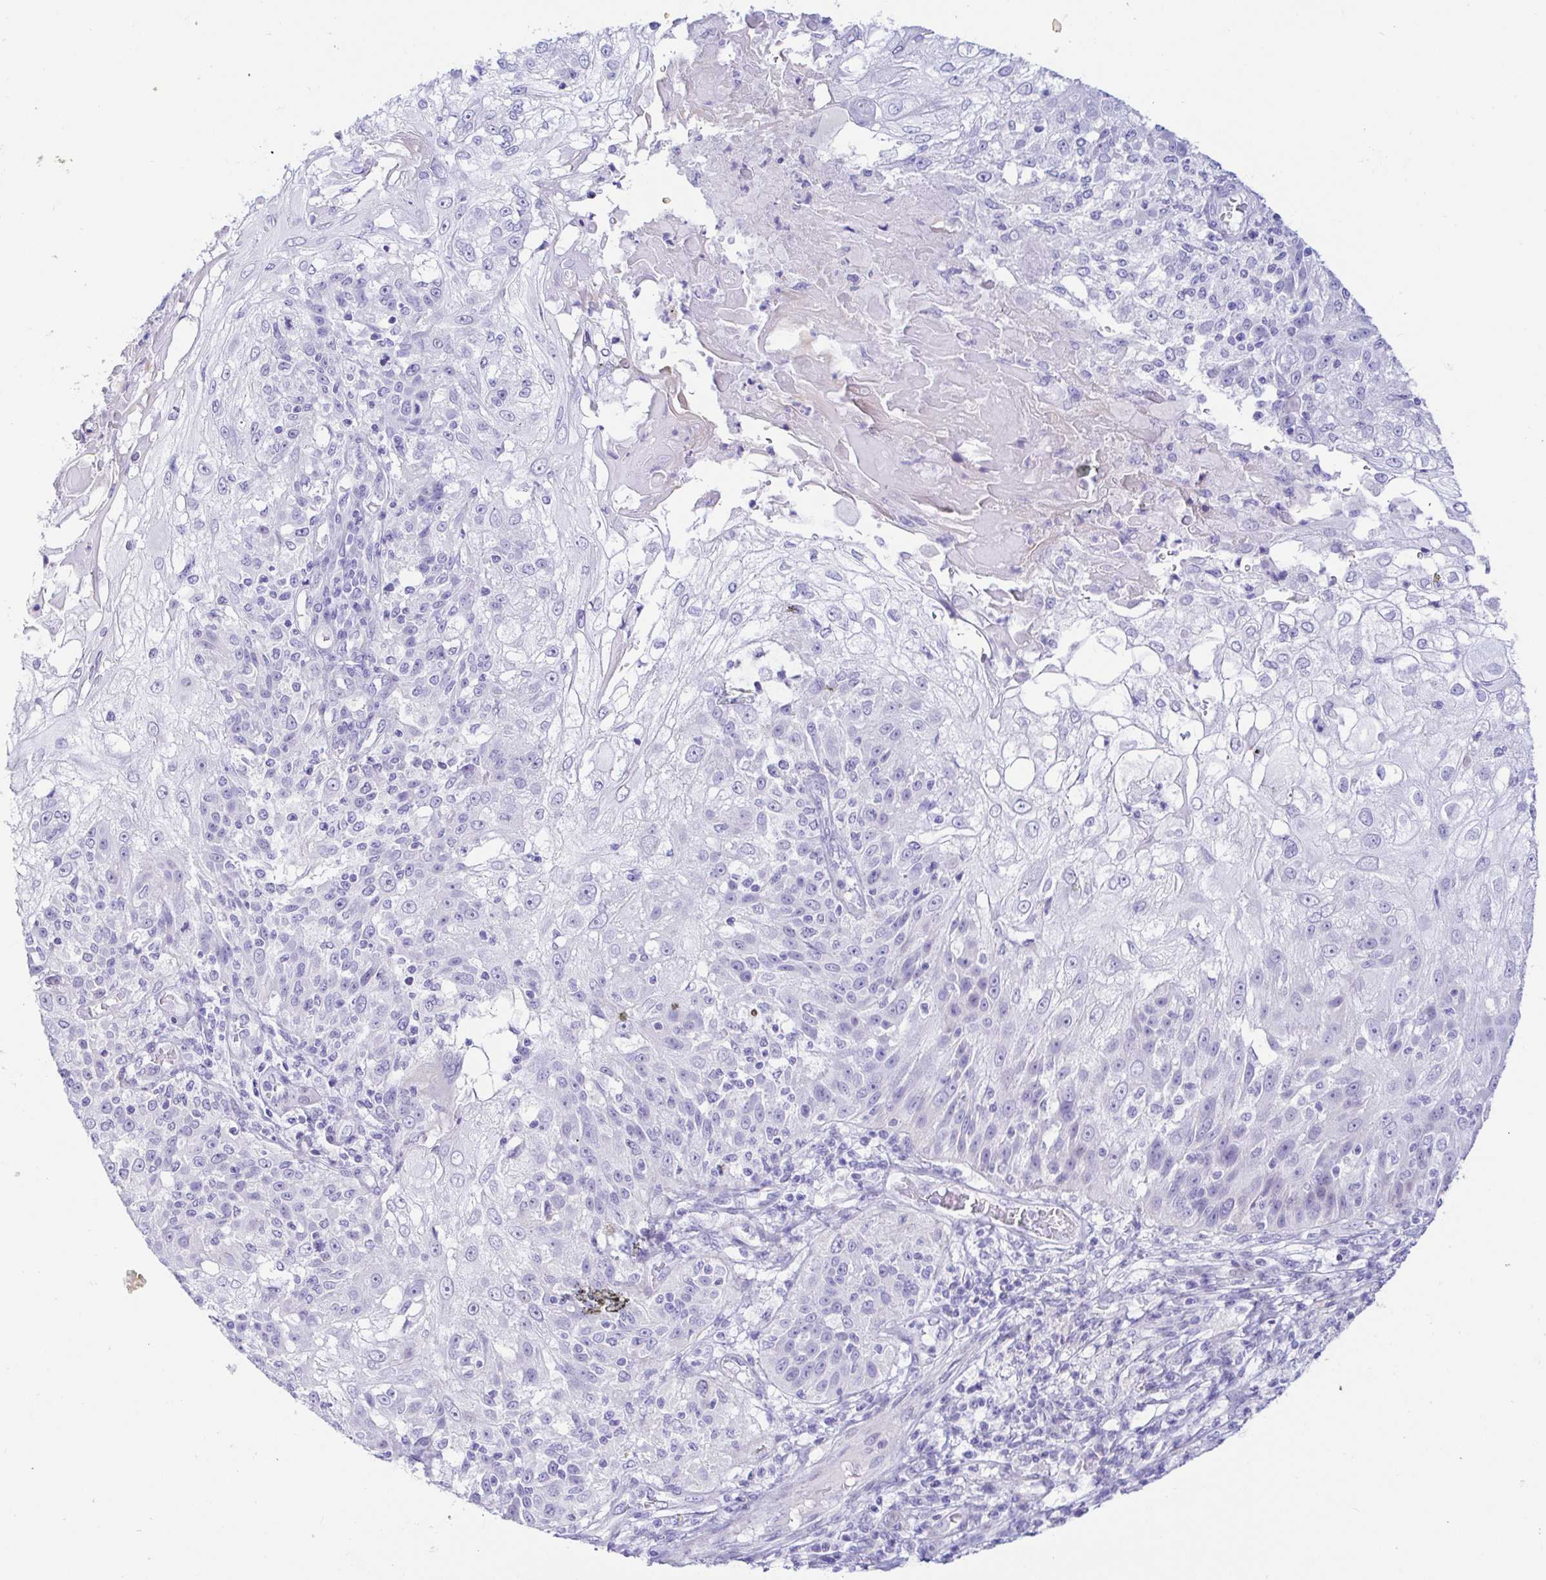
{"staining": {"intensity": "negative", "quantity": "none", "location": "none"}, "tissue": "skin cancer", "cell_type": "Tumor cells", "image_type": "cancer", "snomed": [{"axis": "morphology", "description": "Normal tissue, NOS"}, {"axis": "morphology", "description": "Squamous cell carcinoma, NOS"}, {"axis": "topography", "description": "Skin"}], "caption": "This histopathology image is of skin cancer (squamous cell carcinoma) stained with immunohistochemistry (IHC) to label a protein in brown with the nuclei are counter-stained blue. There is no positivity in tumor cells.", "gene": "PINLYP", "patient": {"sex": "female", "age": 83}}